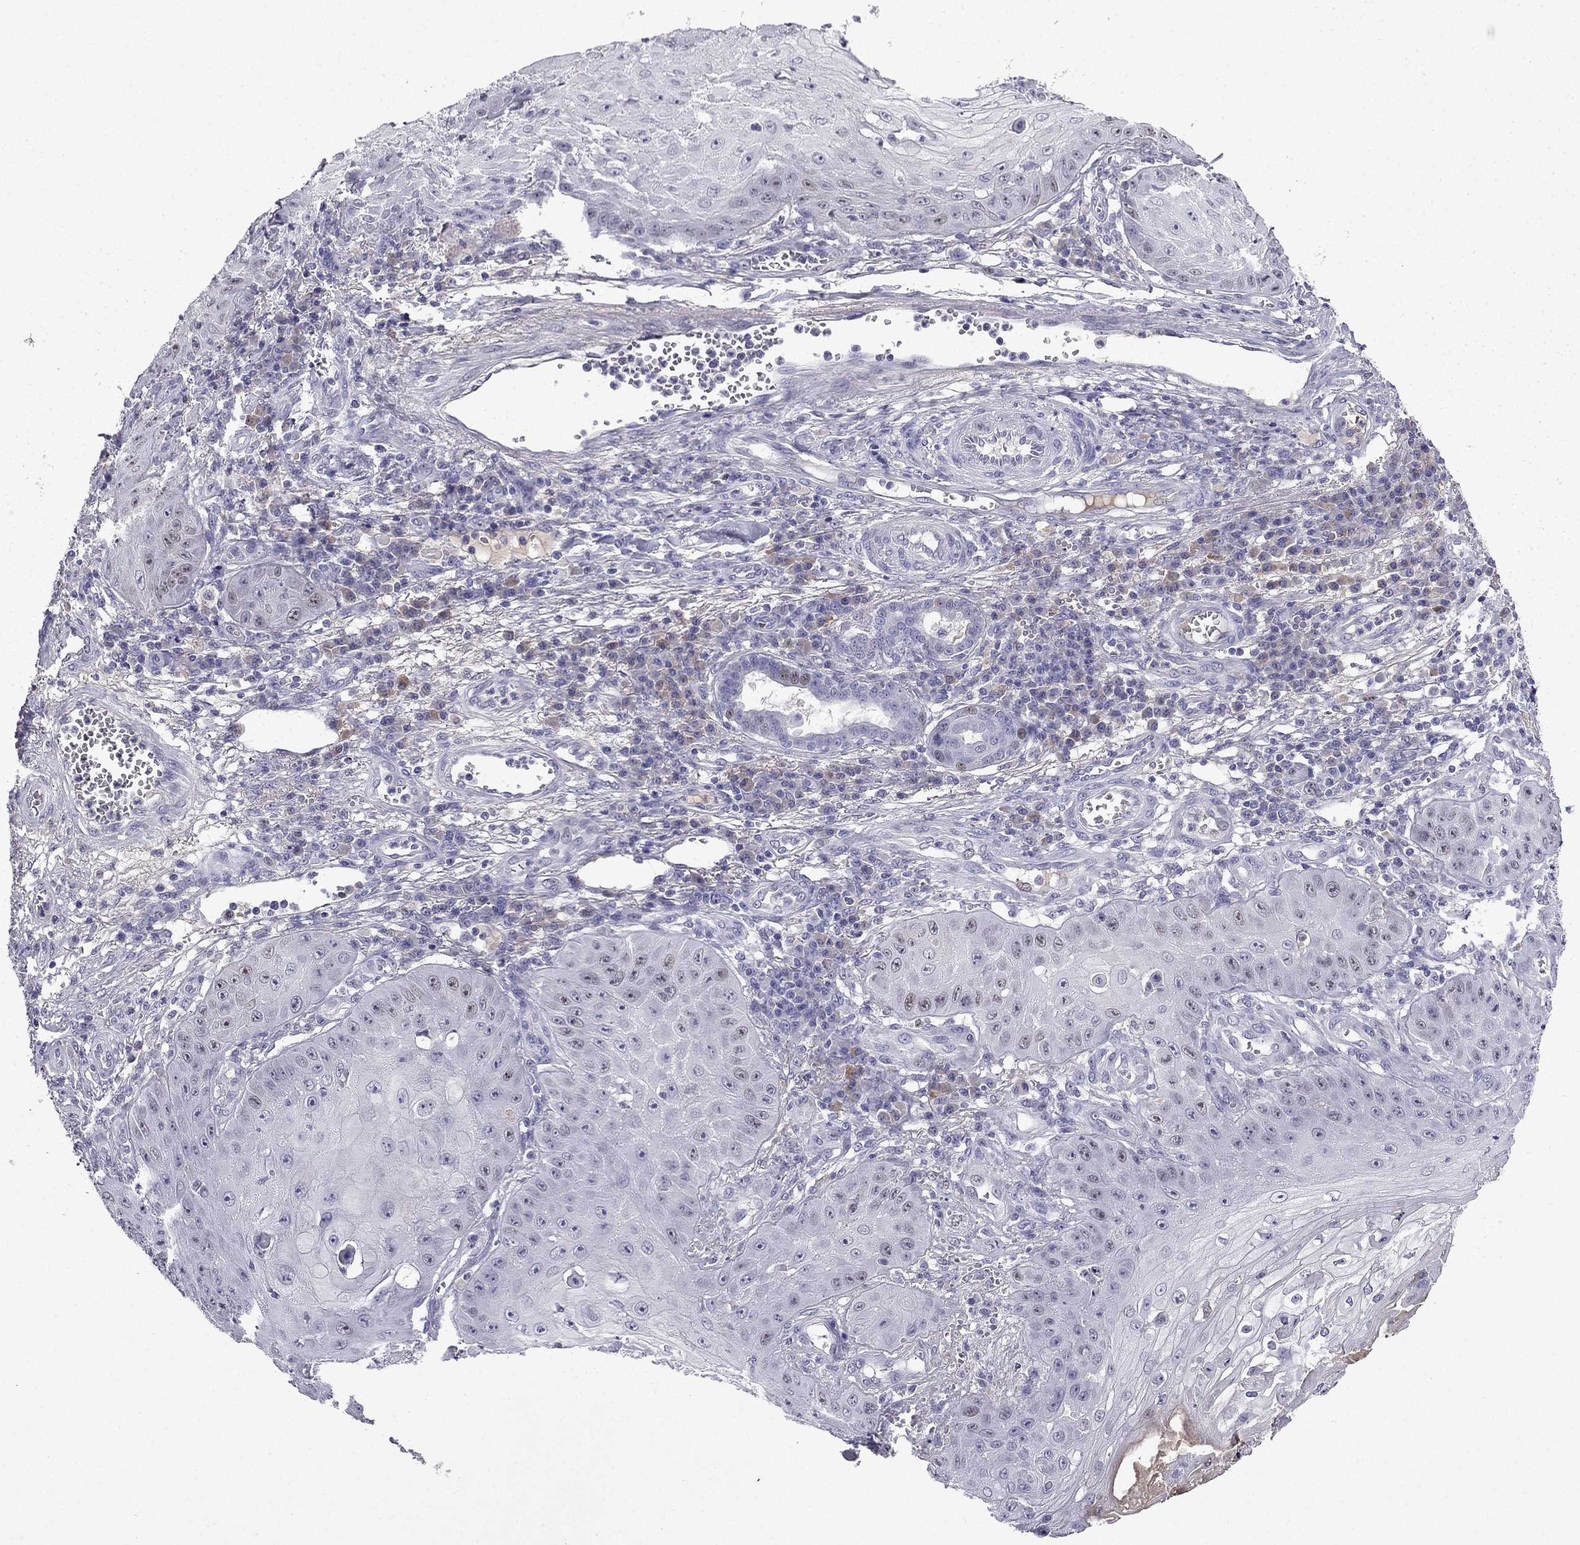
{"staining": {"intensity": "weak", "quantity": "<25%", "location": "nuclear"}, "tissue": "skin cancer", "cell_type": "Tumor cells", "image_type": "cancer", "snomed": [{"axis": "morphology", "description": "Squamous cell carcinoma, NOS"}, {"axis": "topography", "description": "Skin"}], "caption": "This photomicrograph is of skin cancer (squamous cell carcinoma) stained with immunohistochemistry (IHC) to label a protein in brown with the nuclei are counter-stained blue. There is no expression in tumor cells. (Stains: DAB immunohistochemistry (IHC) with hematoxylin counter stain, Microscopy: brightfield microscopy at high magnification).", "gene": "UHRF1", "patient": {"sex": "male", "age": 70}}